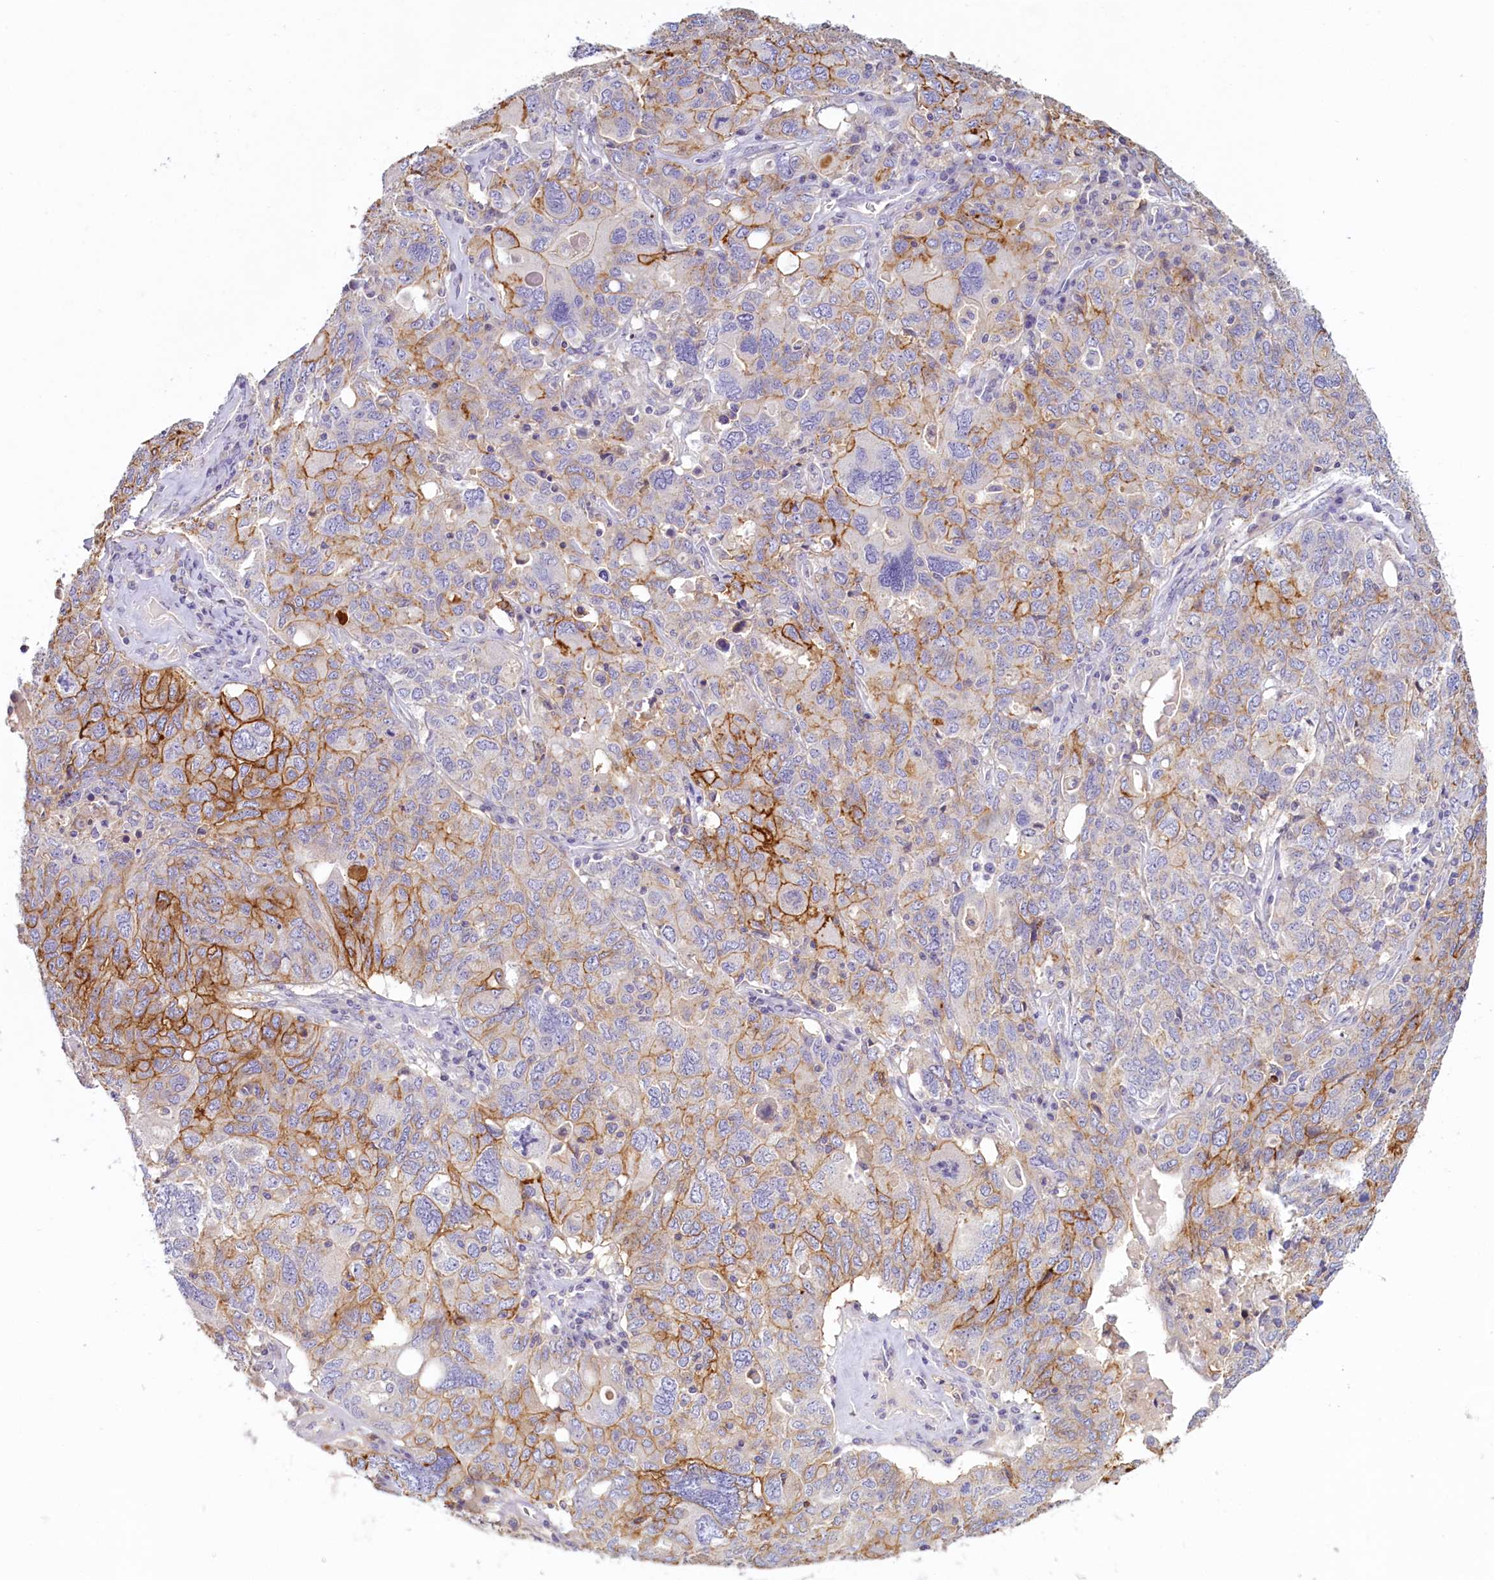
{"staining": {"intensity": "strong", "quantity": "25%-75%", "location": "cytoplasmic/membranous"}, "tissue": "ovarian cancer", "cell_type": "Tumor cells", "image_type": "cancer", "snomed": [{"axis": "morphology", "description": "Carcinoma, endometroid"}, {"axis": "topography", "description": "Ovary"}], "caption": "Immunohistochemical staining of ovarian endometroid carcinoma reveals high levels of strong cytoplasmic/membranous protein expression in approximately 25%-75% of tumor cells.", "gene": "PDE6D", "patient": {"sex": "female", "age": 62}}